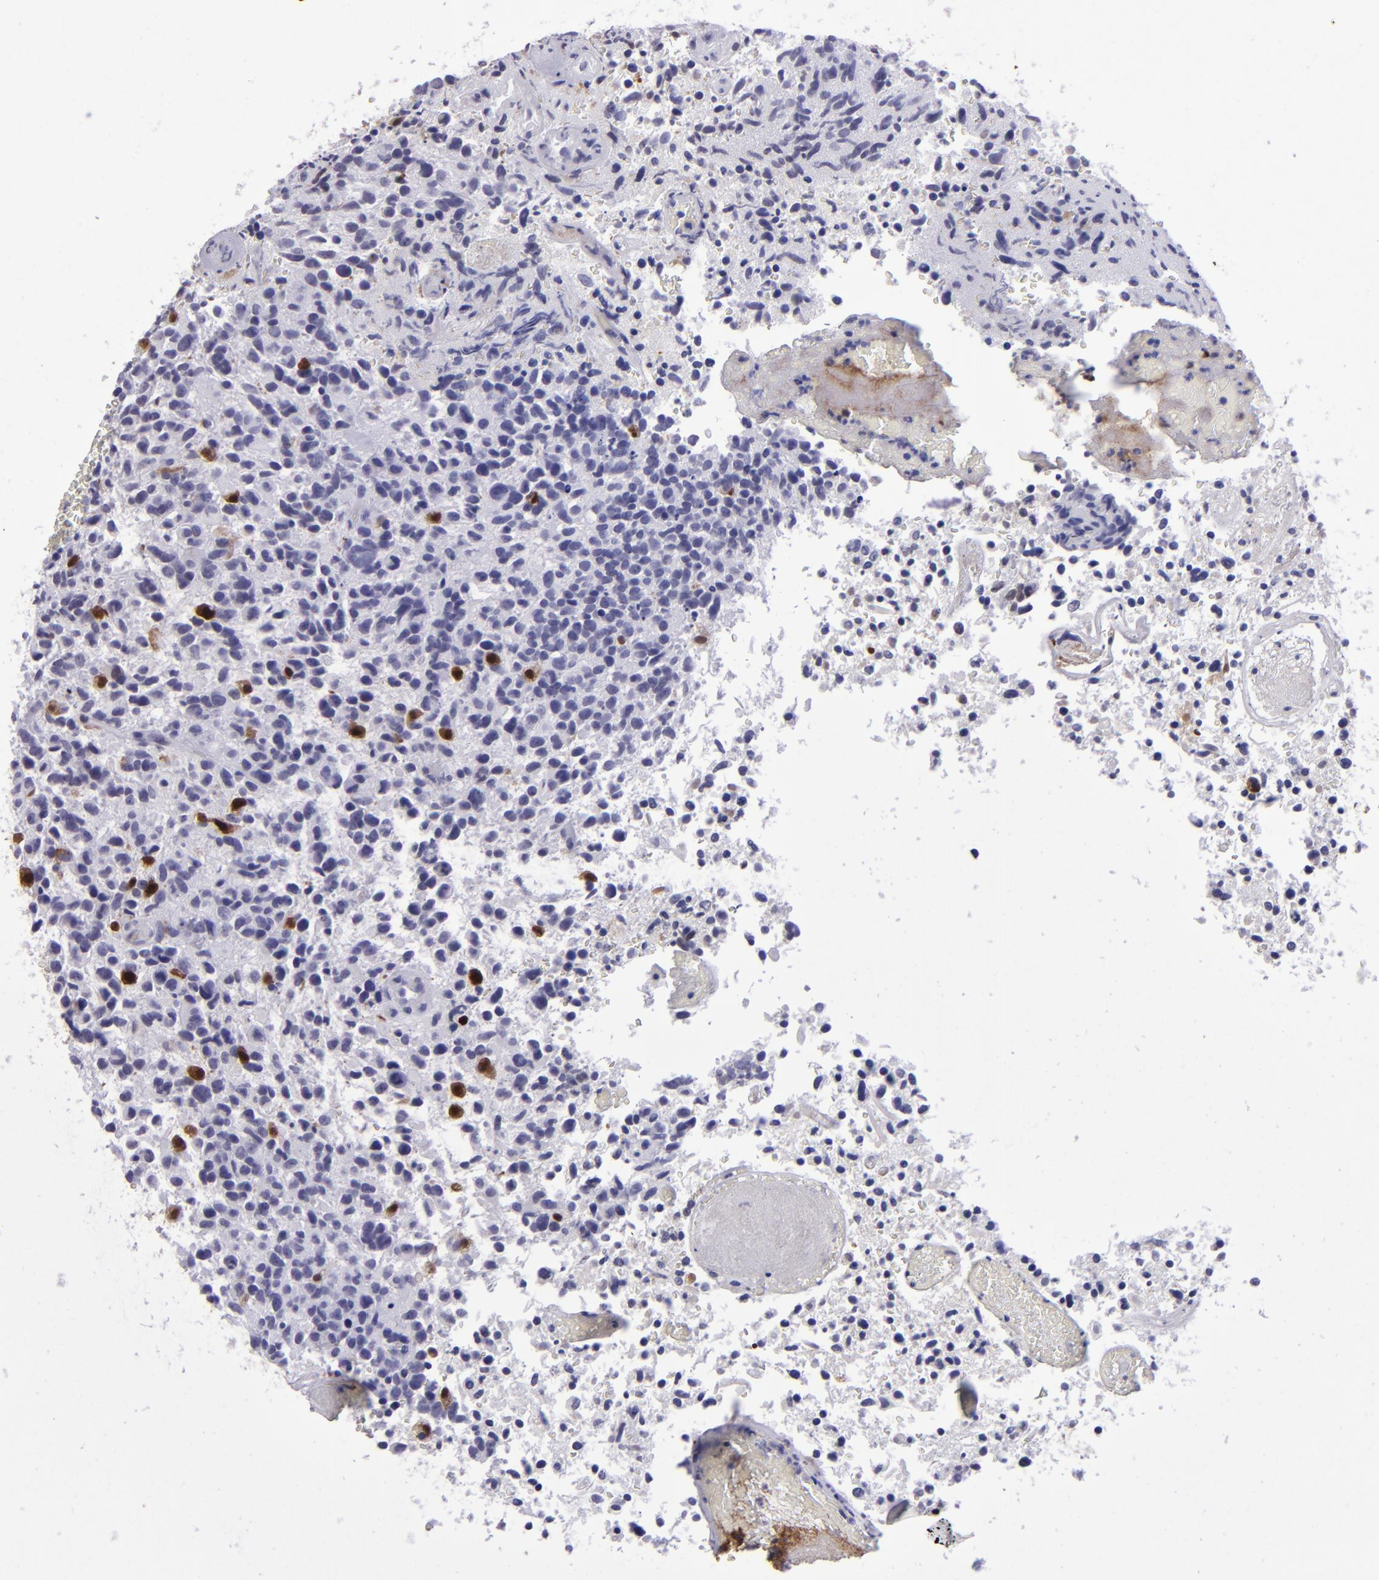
{"staining": {"intensity": "strong", "quantity": "<25%", "location": "nuclear"}, "tissue": "glioma", "cell_type": "Tumor cells", "image_type": "cancer", "snomed": [{"axis": "morphology", "description": "Glioma, malignant, High grade"}, {"axis": "topography", "description": "Brain"}], "caption": "Immunohistochemistry image of glioma stained for a protein (brown), which shows medium levels of strong nuclear expression in about <25% of tumor cells.", "gene": "TYMP", "patient": {"sex": "male", "age": 72}}